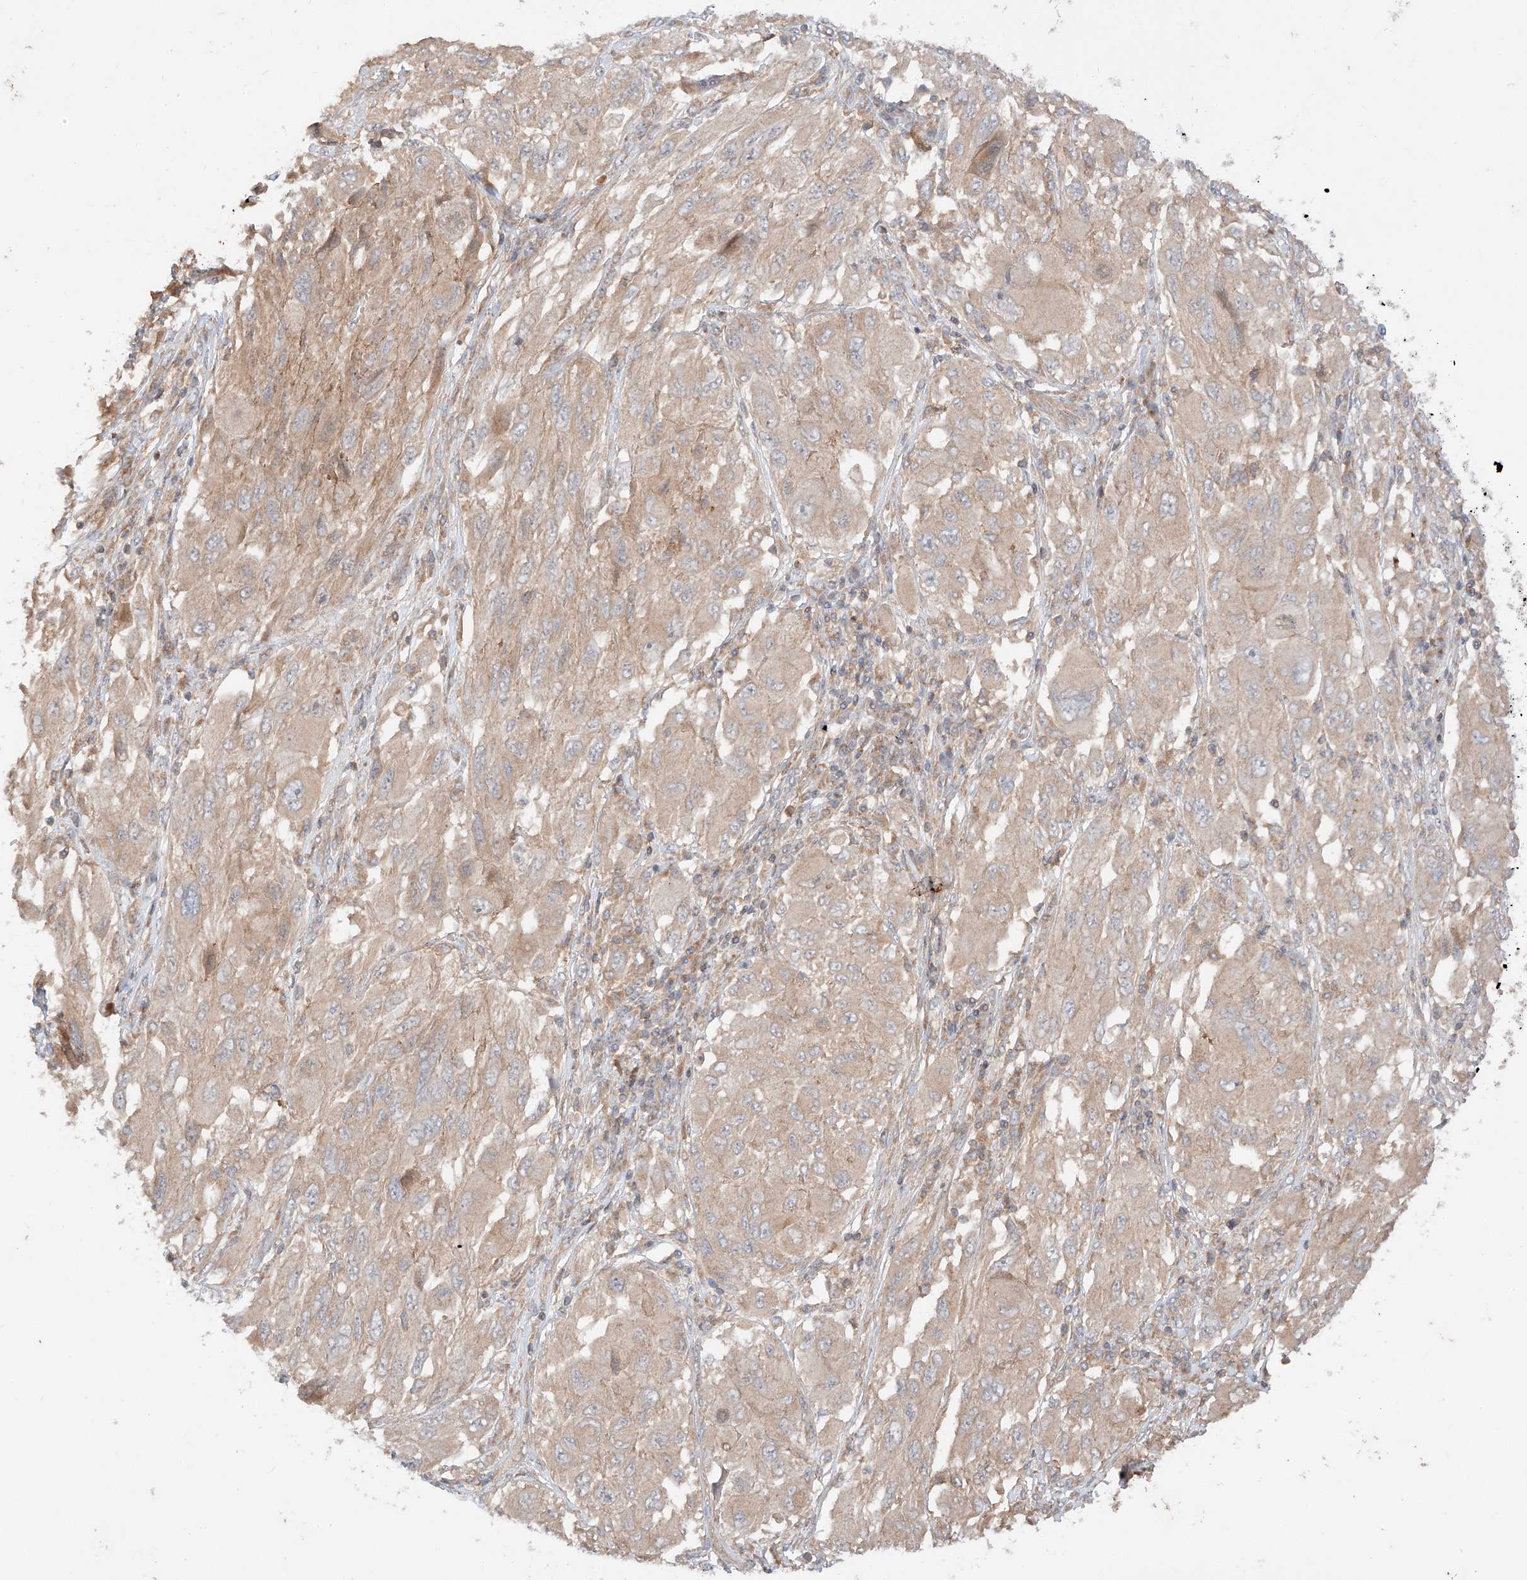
{"staining": {"intensity": "weak", "quantity": ">75%", "location": "cytoplasmic/membranous"}, "tissue": "melanoma", "cell_type": "Tumor cells", "image_type": "cancer", "snomed": [{"axis": "morphology", "description": "Malignant melanoma, NOS"}, {"axis": "topography", "description": "Skin"}], "caption": "Malignant melanoma tissue displays weak cytoplasmic/membranous positivity in about >75% of tumor cells, visualized by immunohistochemistry. The protein is shown in brown color, while the nuclei are stained blue.", "gene": "XPNPEP1", "patient": {"sex": "female", "age": 91}}